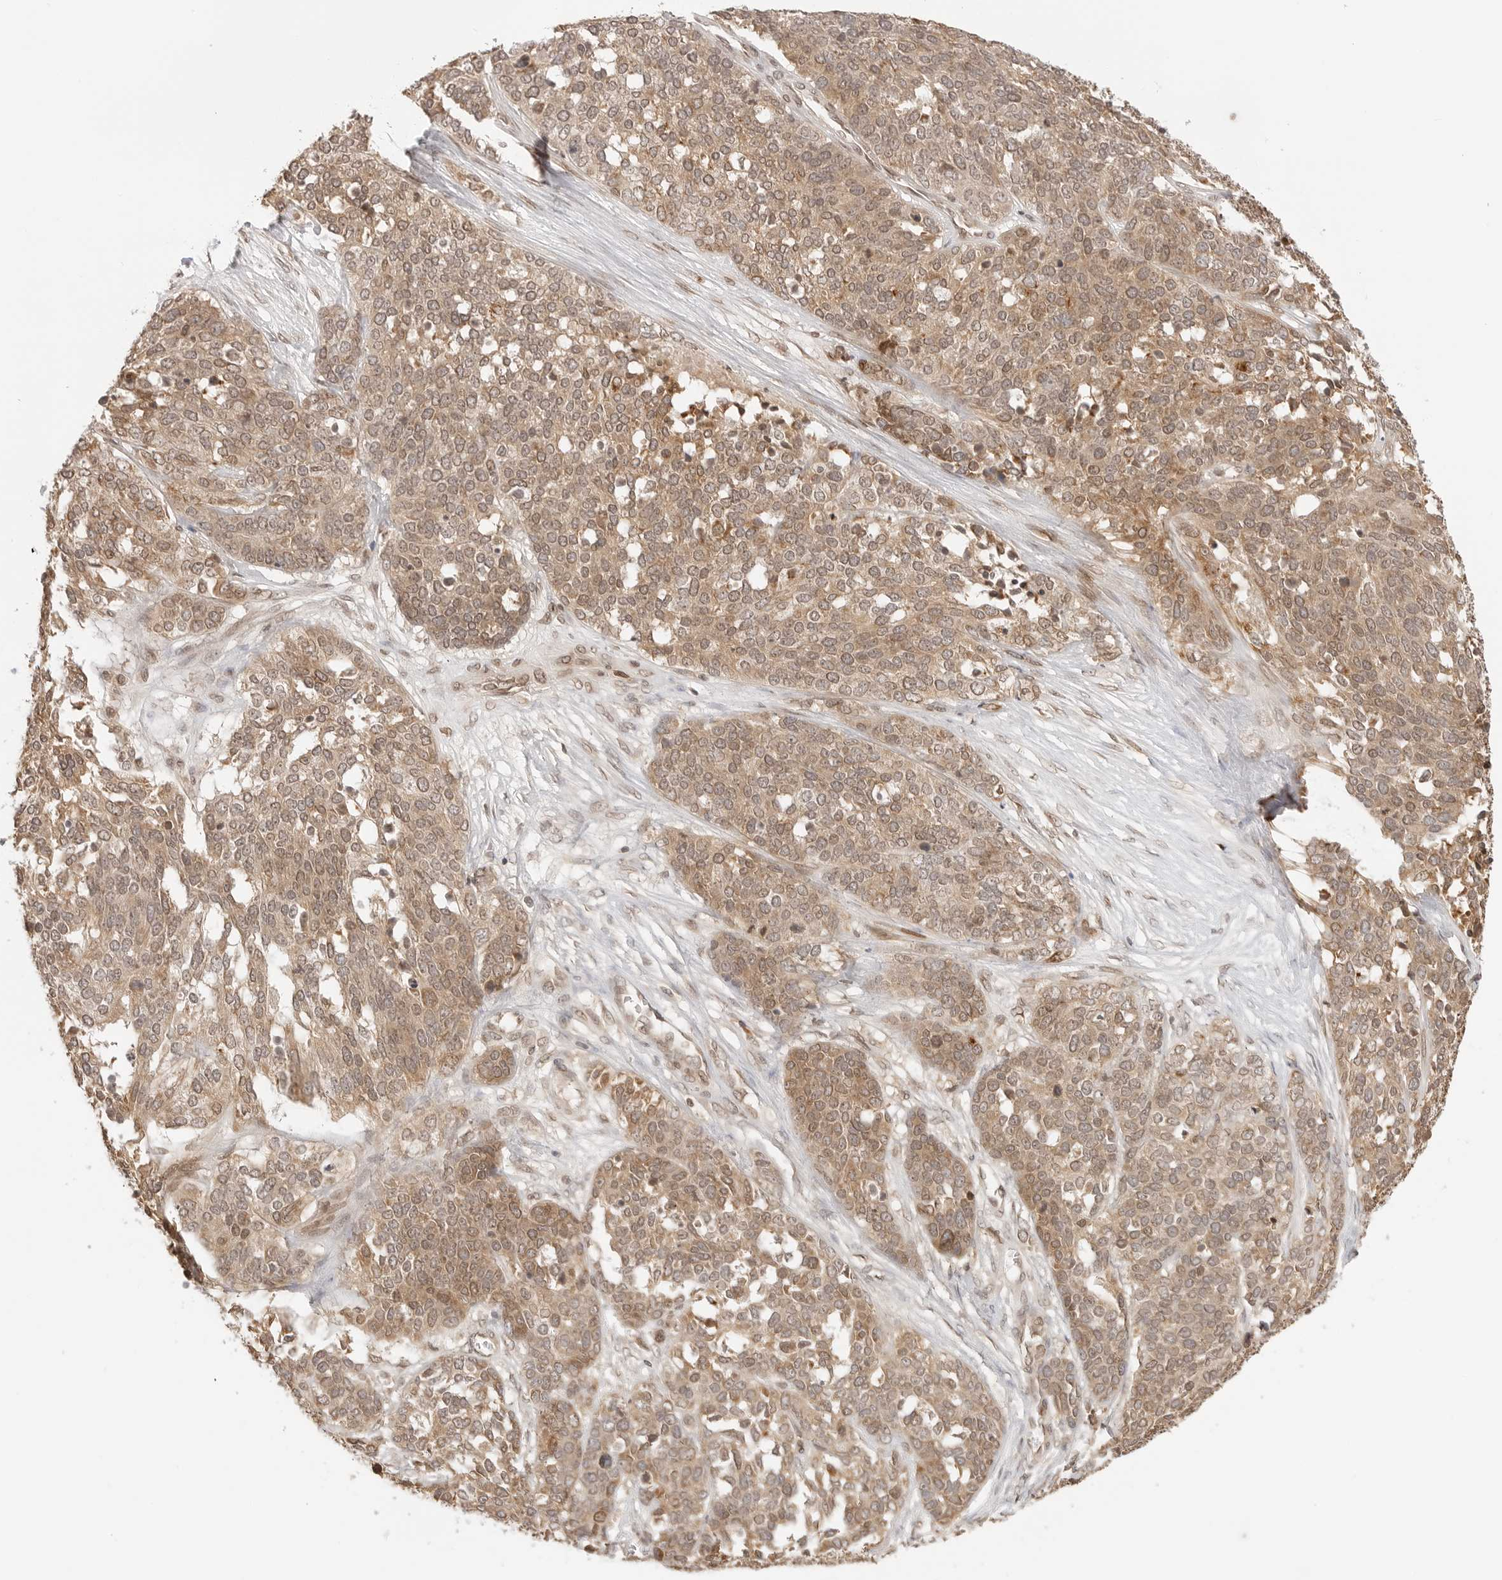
{"staining": {"intensity": "moderate", "quantity": ">75%", "location": "cytoplasmic/membranous,nuclear"}, "tissue": "ovarian cancer", "cell_type": "Tumor cells", "image_type": "cancer", "snomed": [{"axis": "morphology", "description": "Cystadenocarcinoma, serous, NOS"}, {"axis": "topography", "description": "Ovary"}], "caption": "Tumor cells display medium levels of moderate cytoplasmic/membranous and nuclear positivity in about >75% of cells in serous cystadenocarcinoma (ovarian).", "gene": "POLH", "patient": {"sex": "female", "age": 44}}